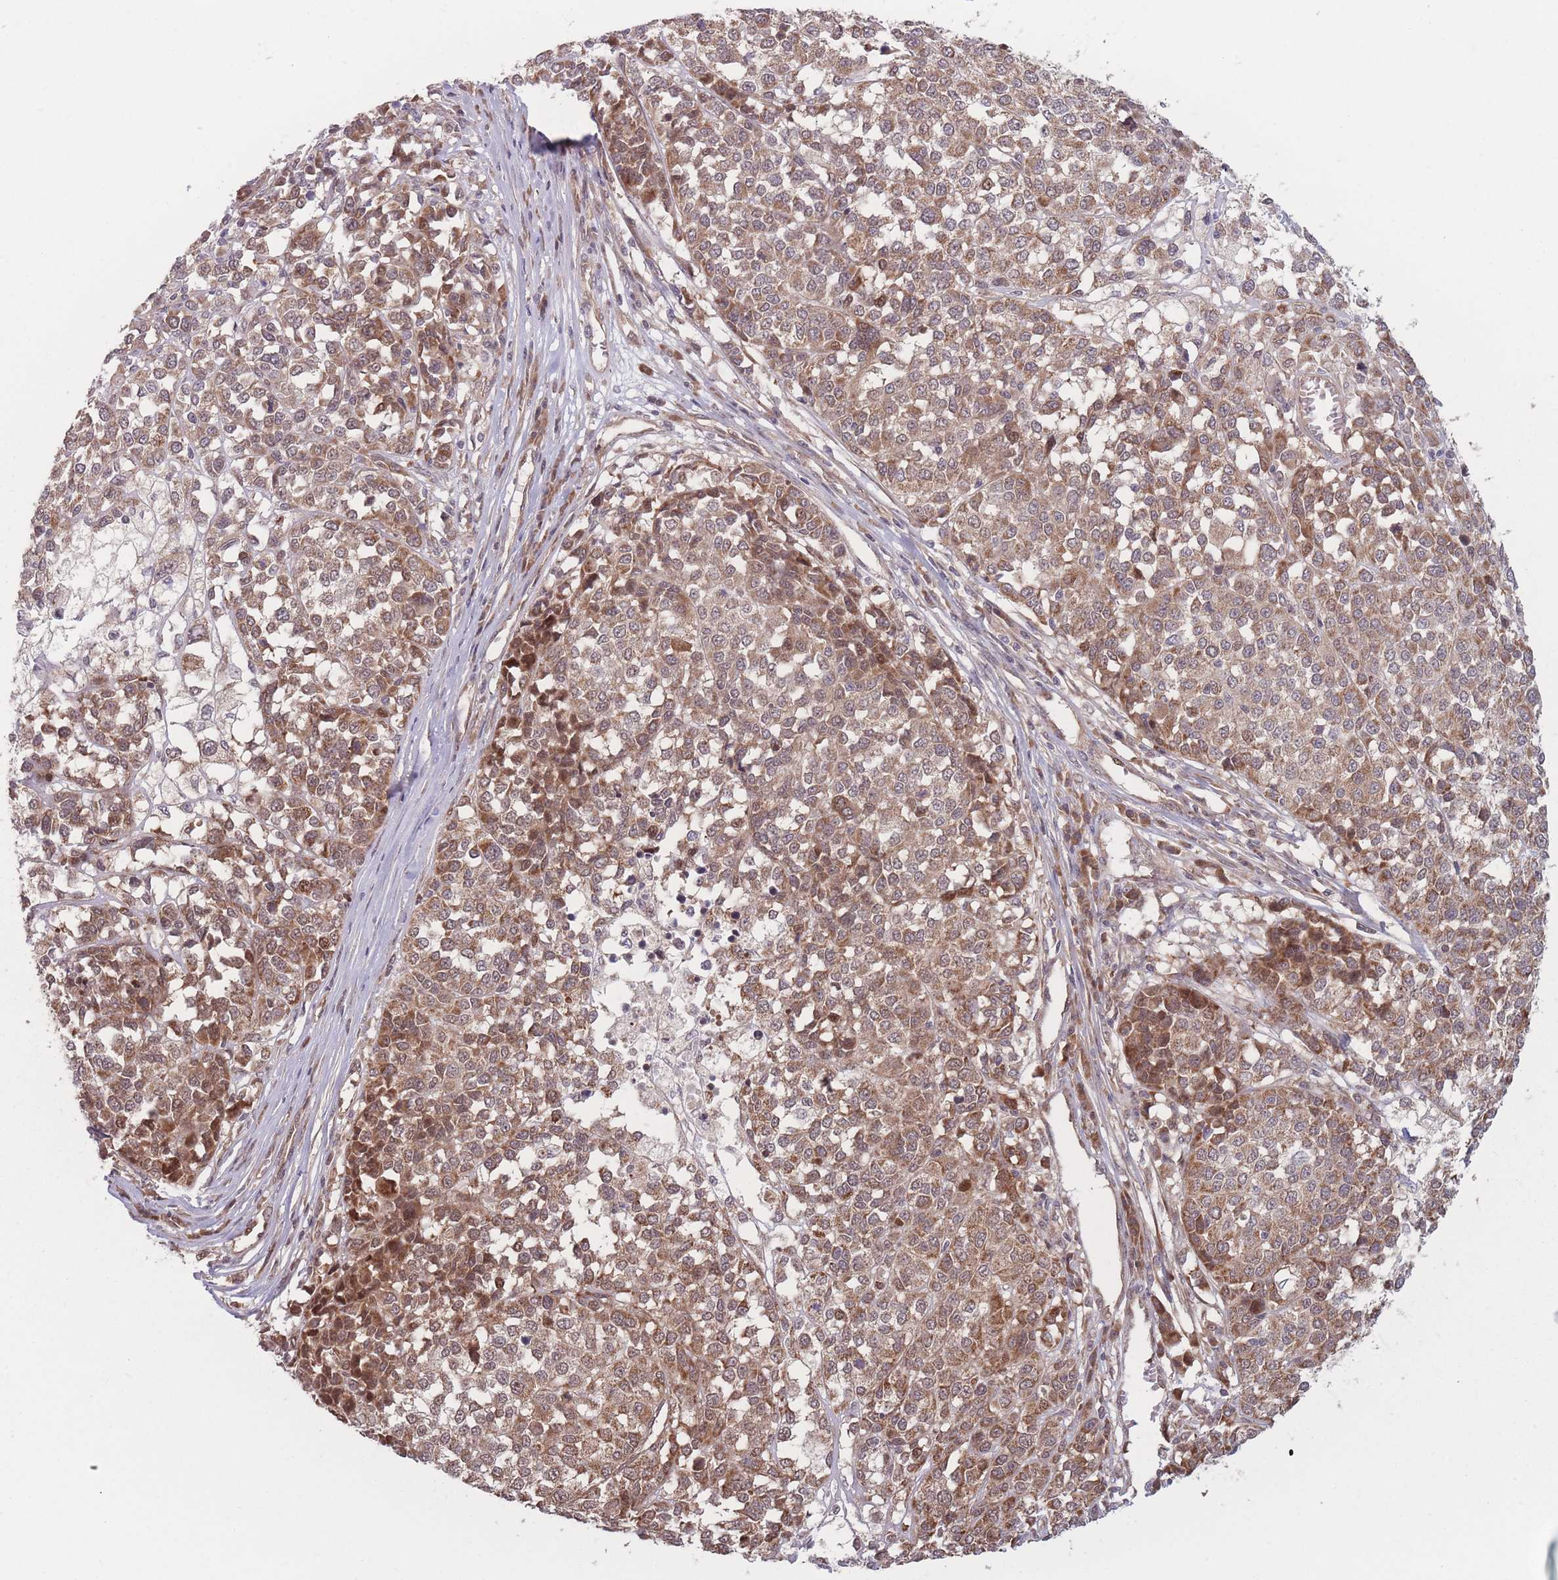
{"staining": {"intensity": "moderate", "quantity": ">75%", "location": "cytoplasmic/membranous"}, "tissue": "melanoma", "cell_type": "Tumor cells", "image_type": "cancer", "snomed": [{"axis": "morphology", "description": "Malignant melanoma, Metastatic site"}, {"axis": "topography", "description": "Lymph node"}], "caption": "Malignant melanoma (metastatic site) stained for a protein displays moderate cytoplasmic/membranous positivity in tumor cells. Nuclei are stained in blue.", "gene": "RPS18", "patient": {"sex": "male", "age": 44}}